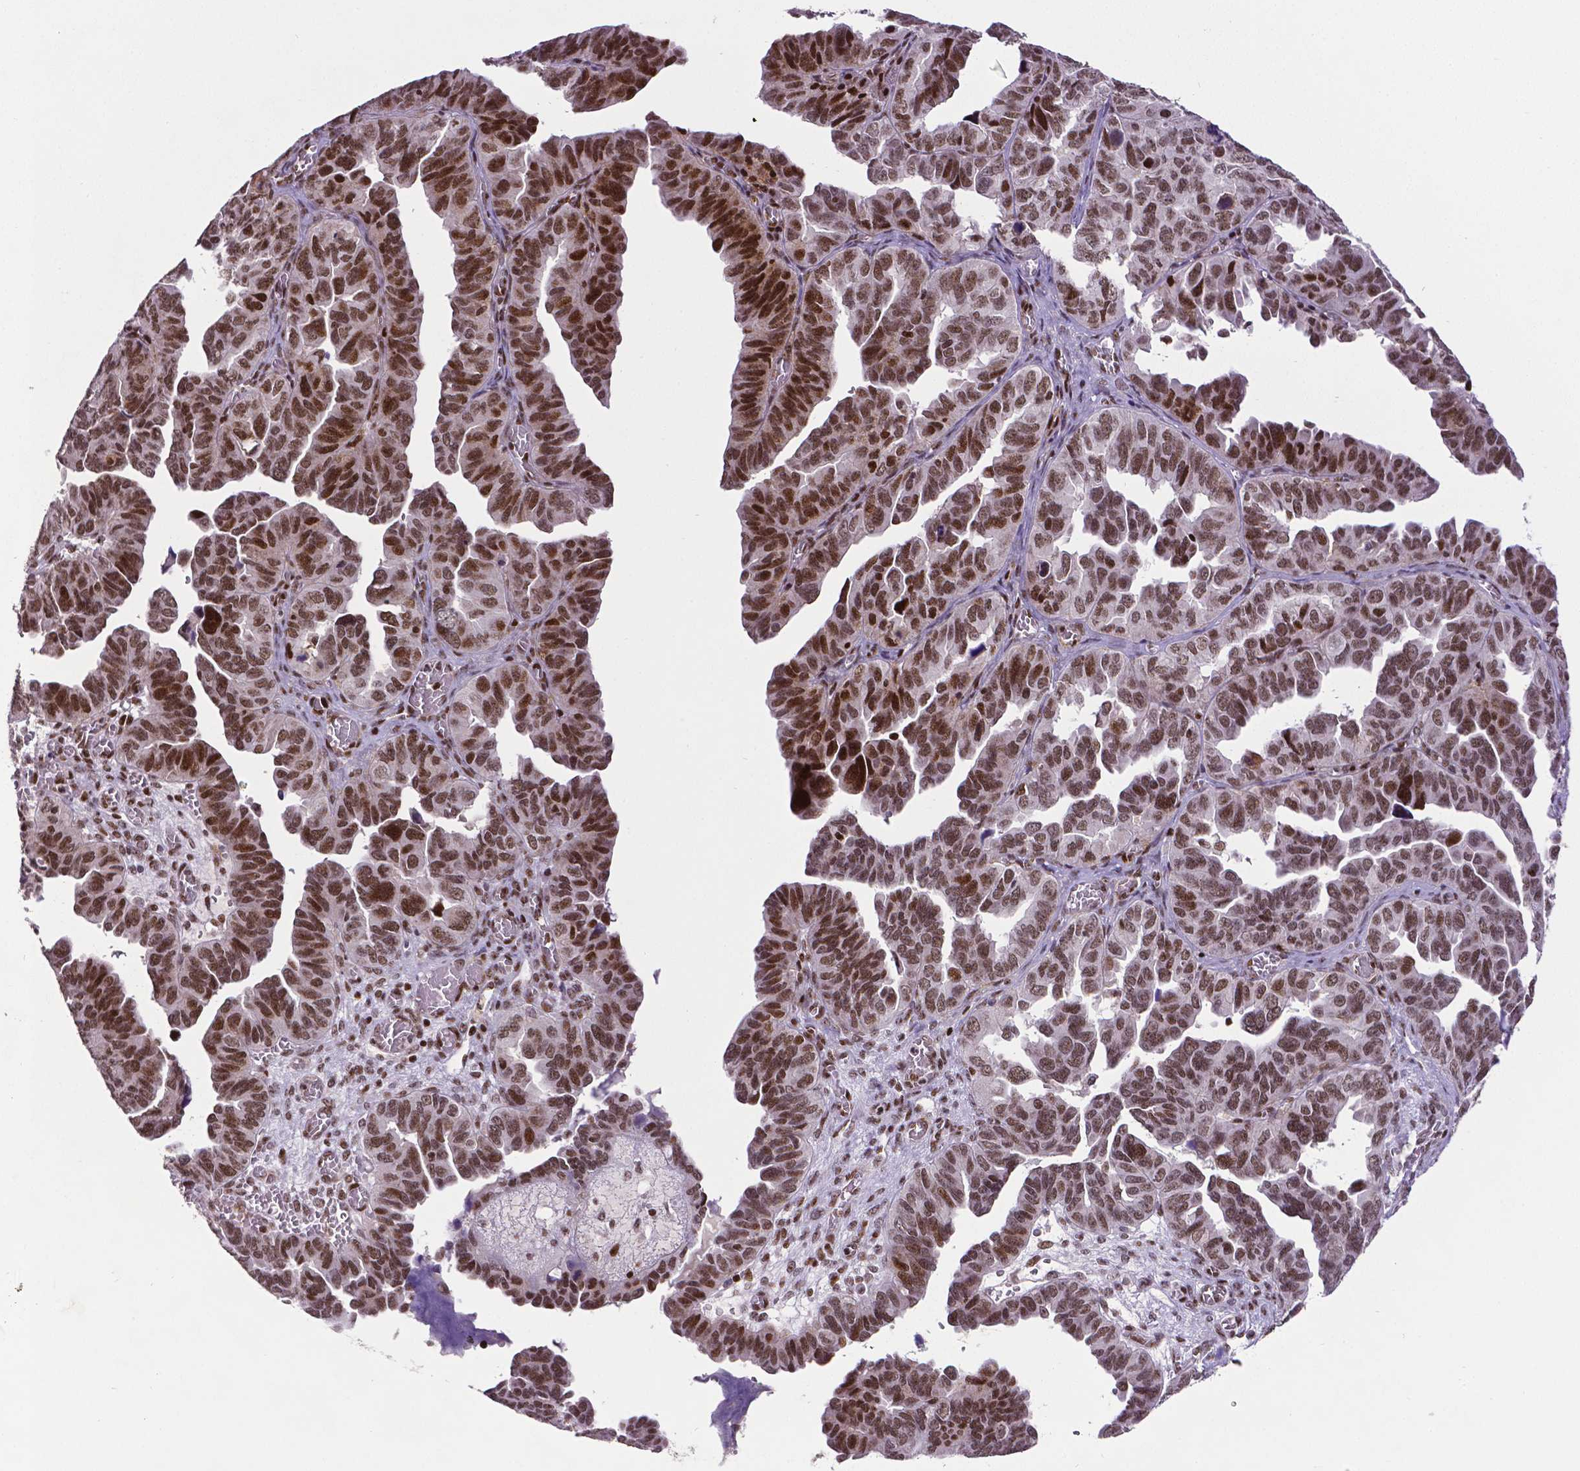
{"staining": {"intensity": "moderate", "quantity": "25%-75%", "location": "nuclear"}, "tissue": "ovarian cancer", "cell_type": "Tumor cells", "image_type": "cancer", "snomed": [{"axis": "morphology", "description": "Cystadenocarcinoma, serous, NOS"}, {"axis": "topography", "description": "Ovary"}], "caption": "Tumor cells exhibit medium levels of moderate nuclear expression in approximately 25%-75% of cells in ovarian cancer.", "gene": "CTCF", "patient": {"sex": "female", "age": 64}}